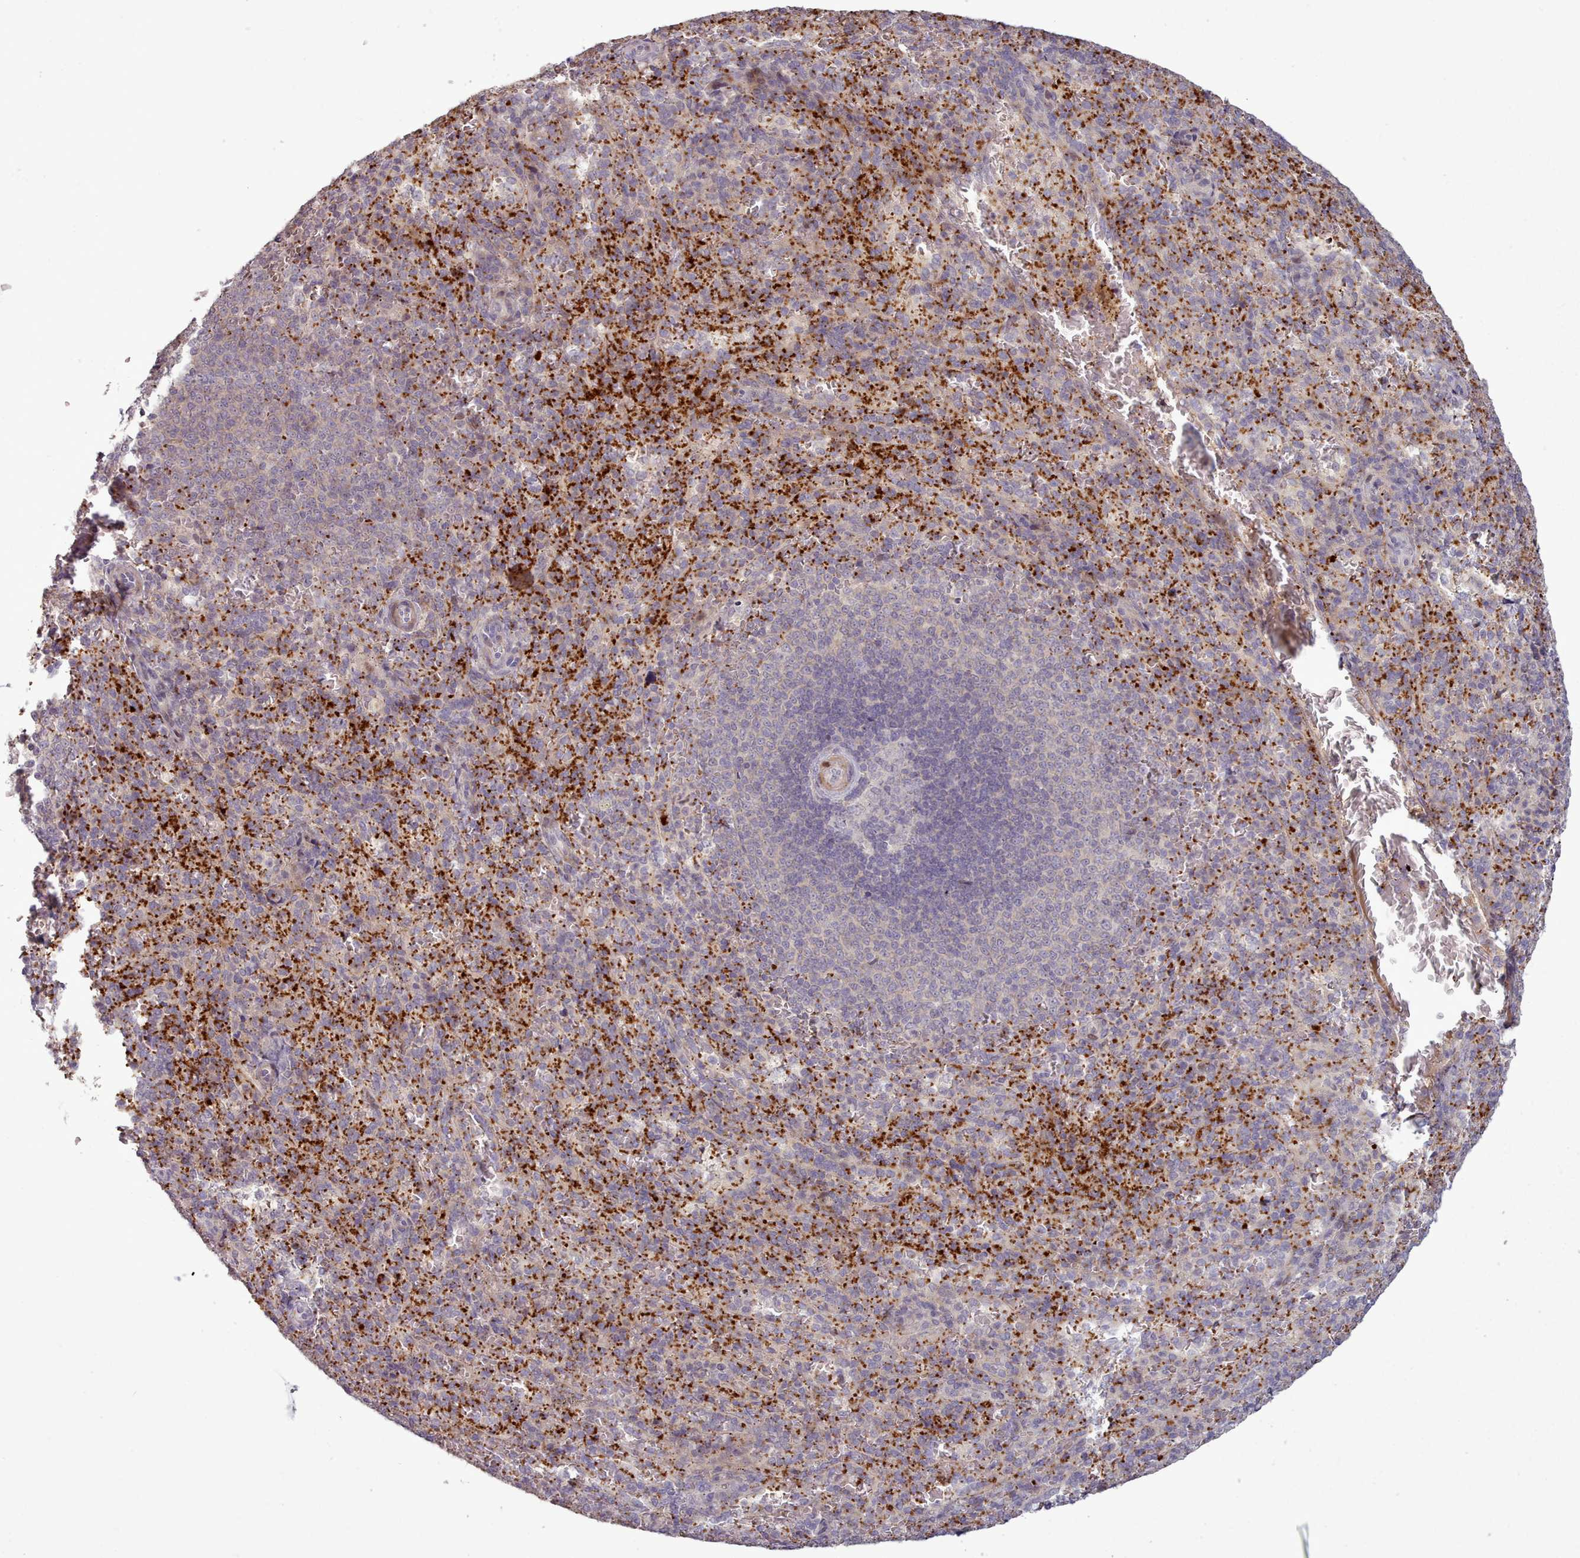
{"staining": {"intensity": "strong", "quantity": "25%-75%", "location": "cytoplasmic/membranous"}, "tissue": "spleen", "cell_type": "Cells in red pulp", "image_type": "normal", "snomed": [{"axis": "morphology", "description": "Normal tissue, NOS"}, {"axis": "topography", "description": "Spleen"}], "caption": "A brown stain labels strong cytoplasmic/membranous staining of a protein in cells in red pulp of benign spleen.", "gene": "LEFTY1", "patient": {"sex": "female", "age": 21}}